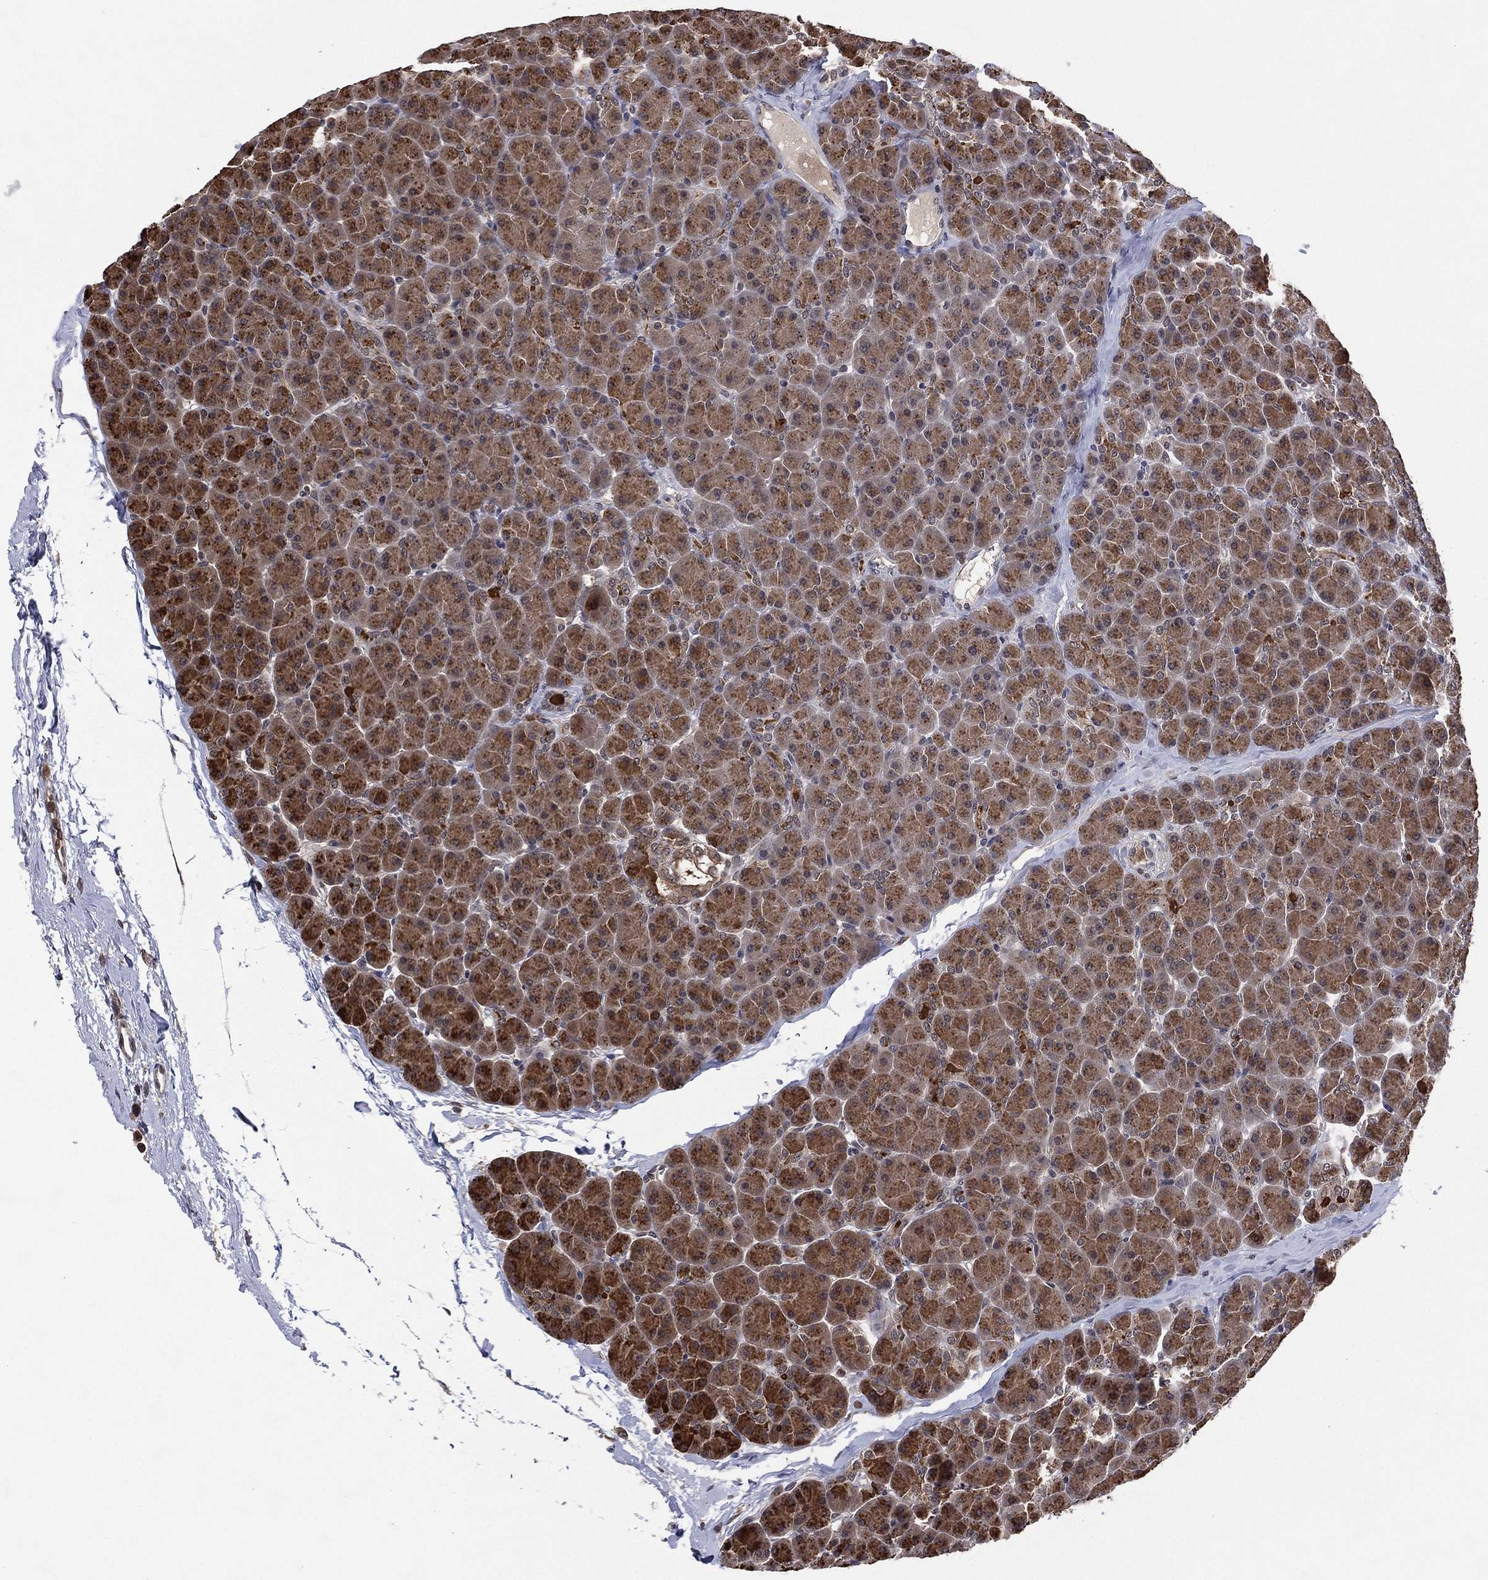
{"staining": {"intensity": "moderate", "quantity": ">75%", "location": "cytoplasmic/membranous"}, "tissue": "pancreas", "cell_type": "Exocrine glandular cells", "image_type": "normal", "snomed": [{"axis": "morphology", "description": "Normal tissue, NOS"}, {"axis": "topography", "description": "Pancreas"}], "caption": "Moderate cytoplasmic/membranous staining is seen in approximately >75% of exocrine glandular cells in benign pancreas.", "gene": "ATG4B", "patient": {"sex": "female", "age": 44}}